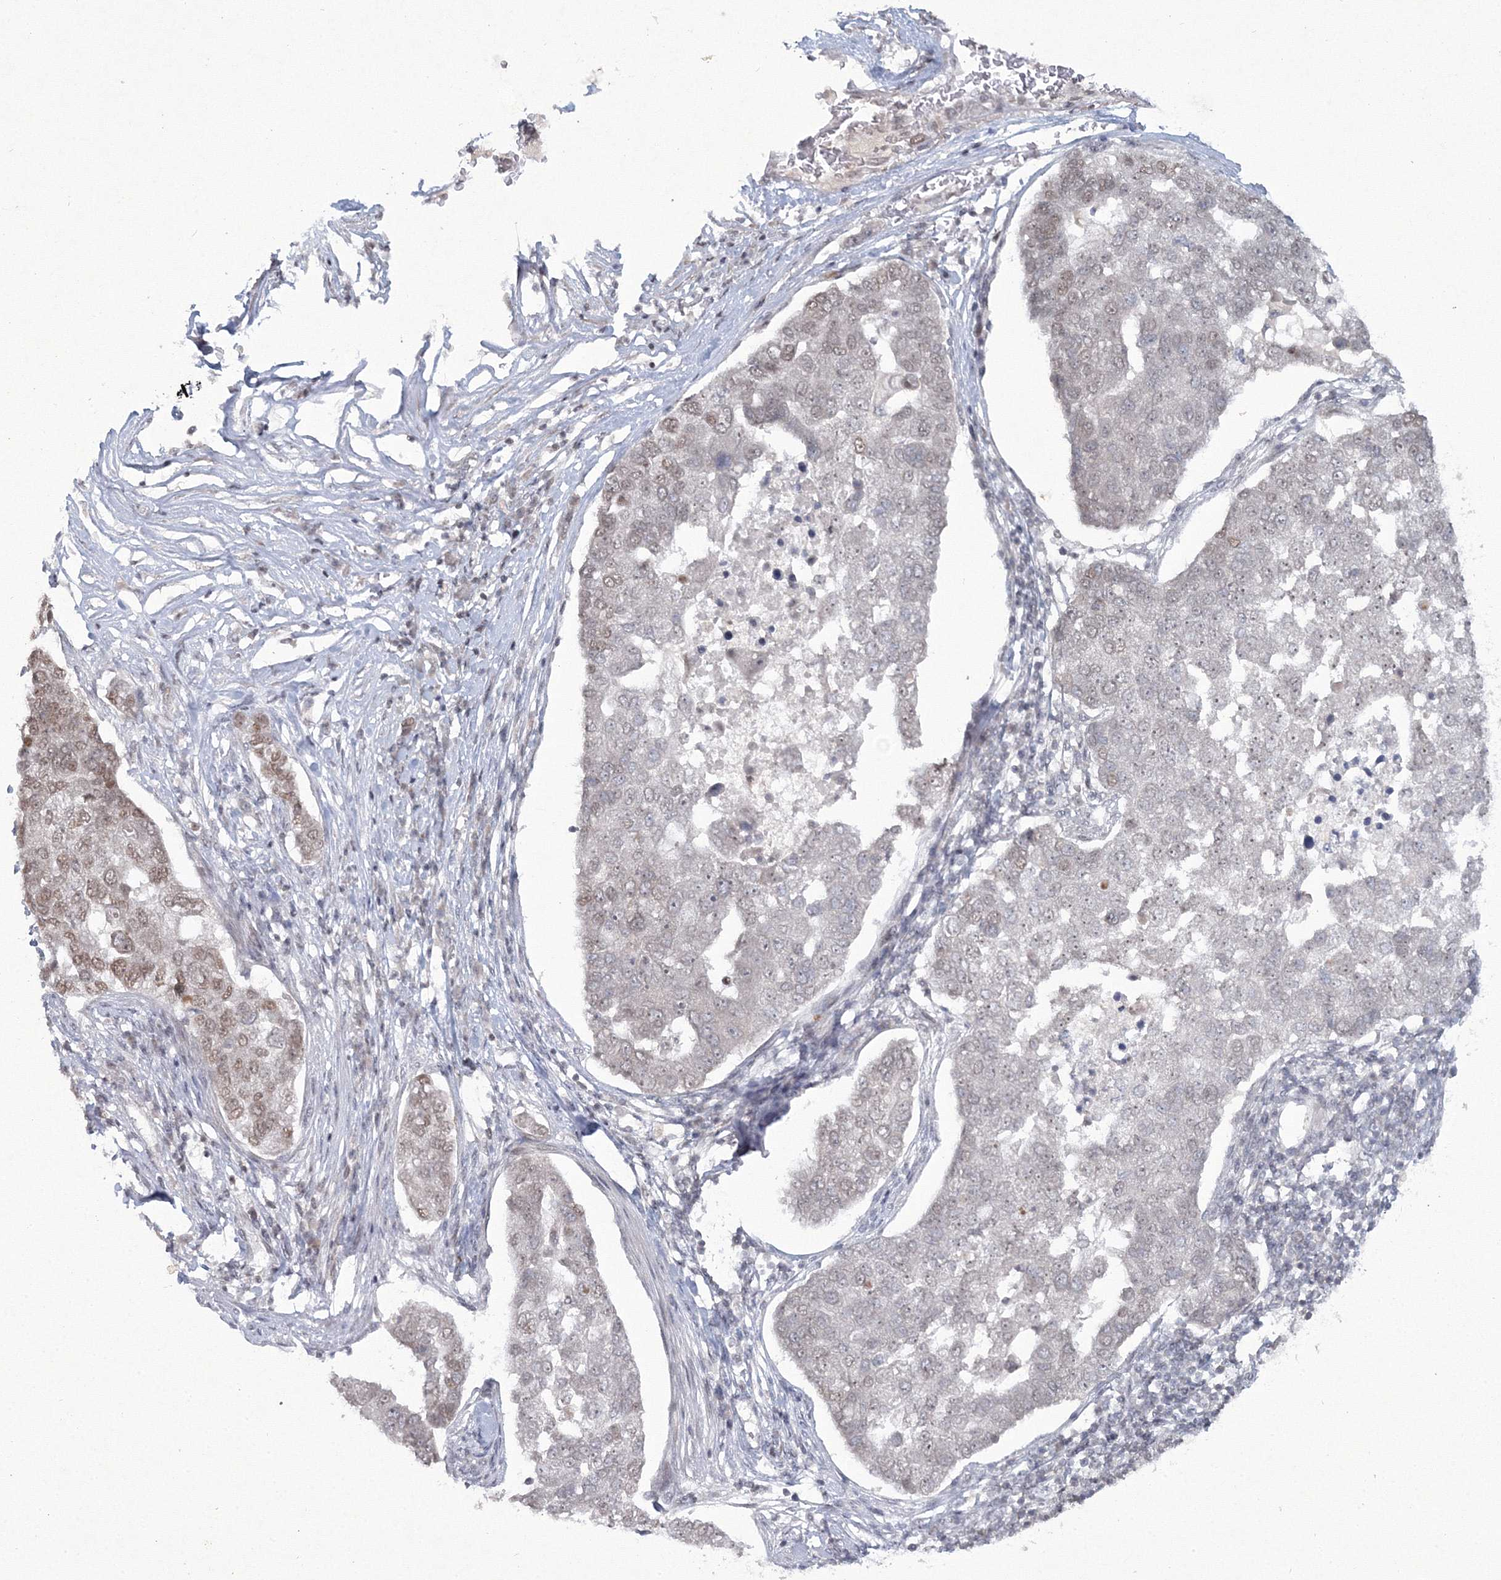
{"staining": {"intensity": "moderate", "quantity": "25%-75%", "location": "nuclear"}, "tissue": "pancreatic cancer", "cell_type": "Tumor cells", "image_type": "cancer", "snomed": [{"axis": "morphology", "description": "Adenocarcinoma, NOS"}, {"axis": "topography", "description": "Pancreas"}], "caption": "Immunohistochemistry micrograph of neoplastic tissue: human pancreatic adenocarcinoma stained using immunohistochemistry (IHC) exhibits medium levels of moderate protein expression localized specifically in the nuclear of tumor cells, appearing as a nuclear brown color.", "gene": "C3orf33", "patient": {"sex": "female", "age": 61}}